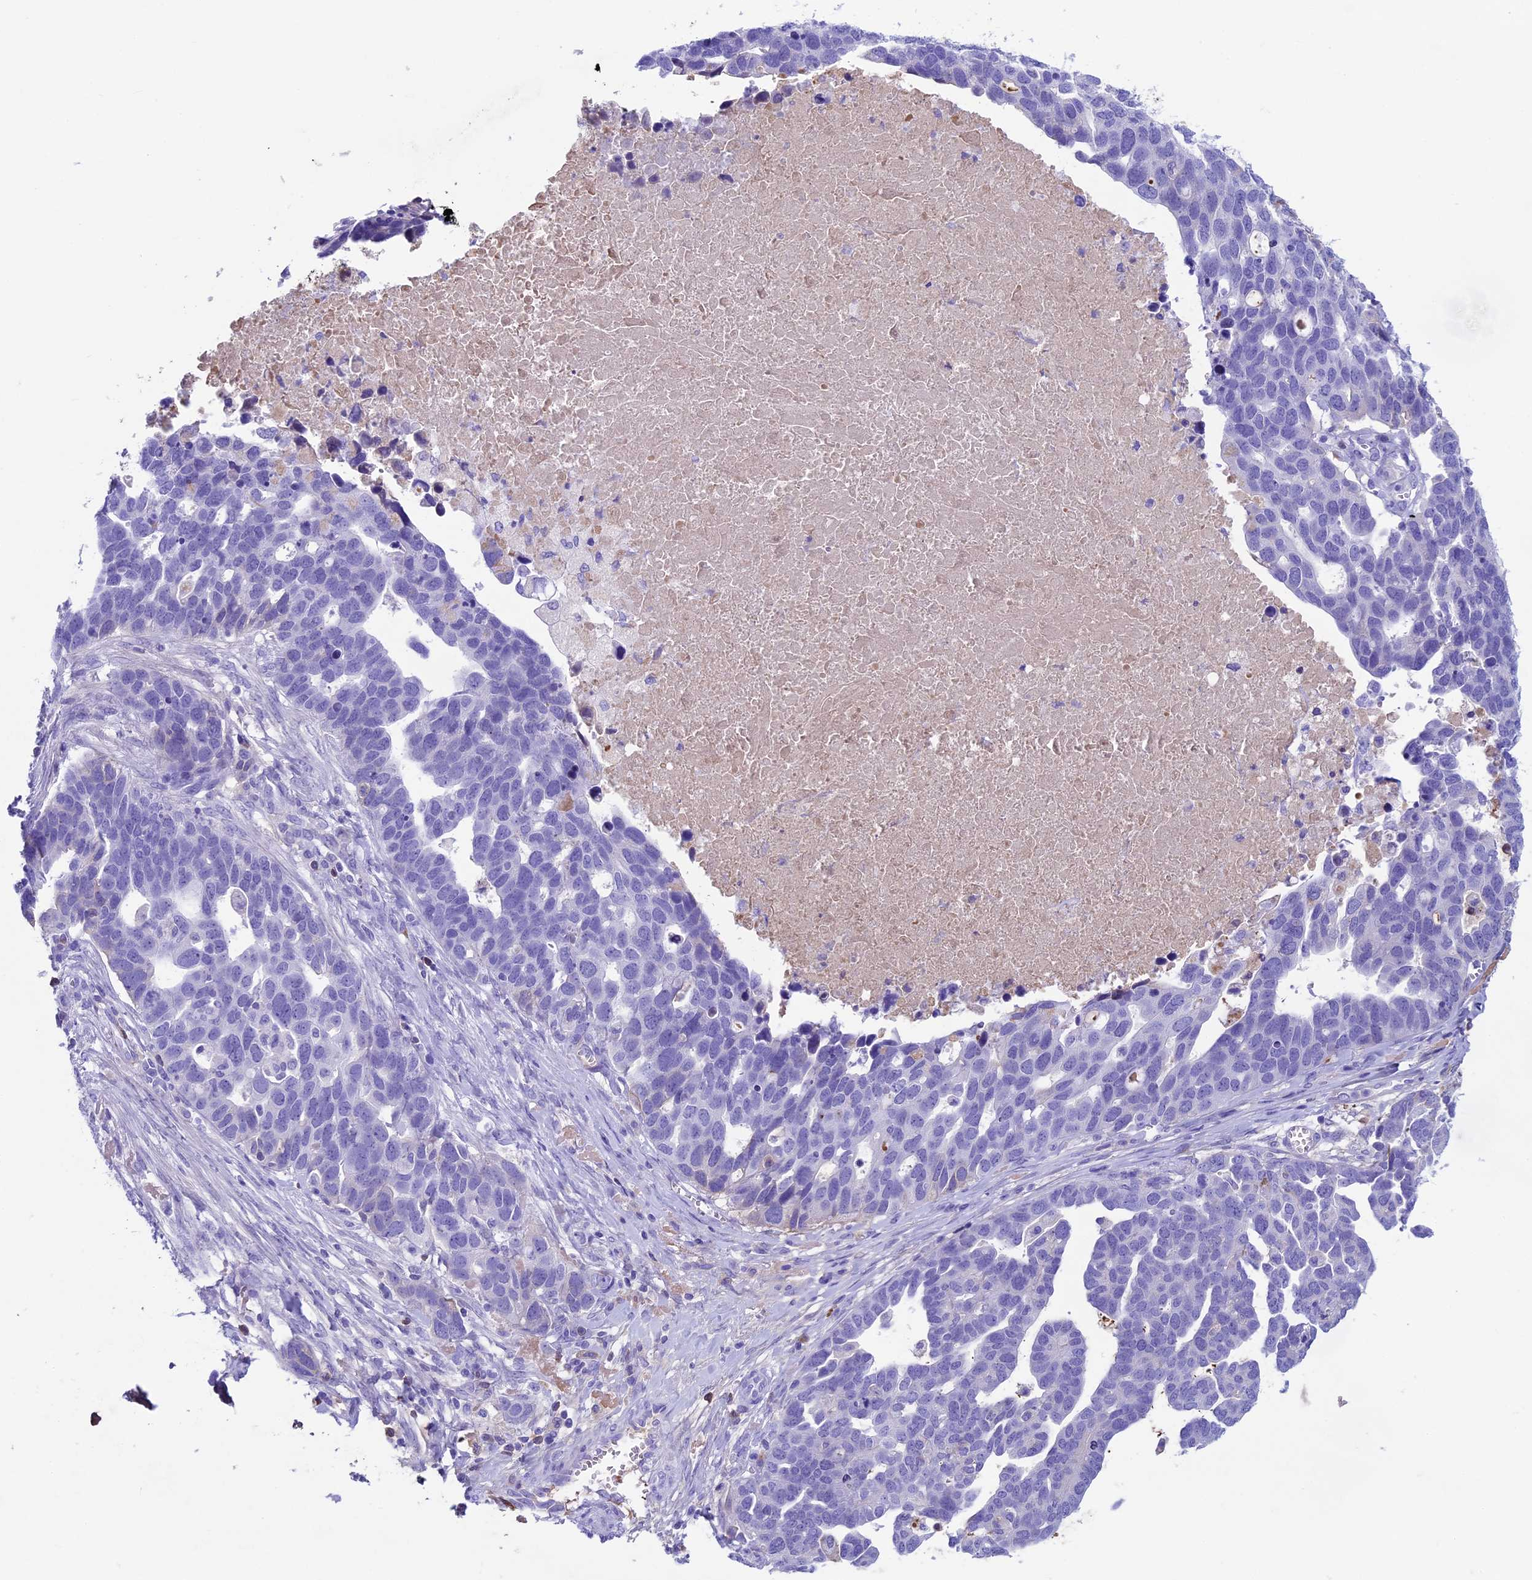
{"staining": {"intensity": "negative", "quantity": "none", "location": "none"}, "tissue": "ovarian cancer", "cell_type": "Tumor cells", "image_type": "cancer", "snomed": [{"axis": "morphology", "description": "Cystadenocarcinoma, serous, NOS"}, {"axis": "topography", "description": "Ovary"}], "caption": "IHC photomicrograph of neoplastic tissue: ovarian cancer stained with DAB (3,3'-diaminobenzidine) reveals no significant protein staining in tumor cells.", "gene": "IGSF6", "patient": {"sex": "female", "age": 54}}